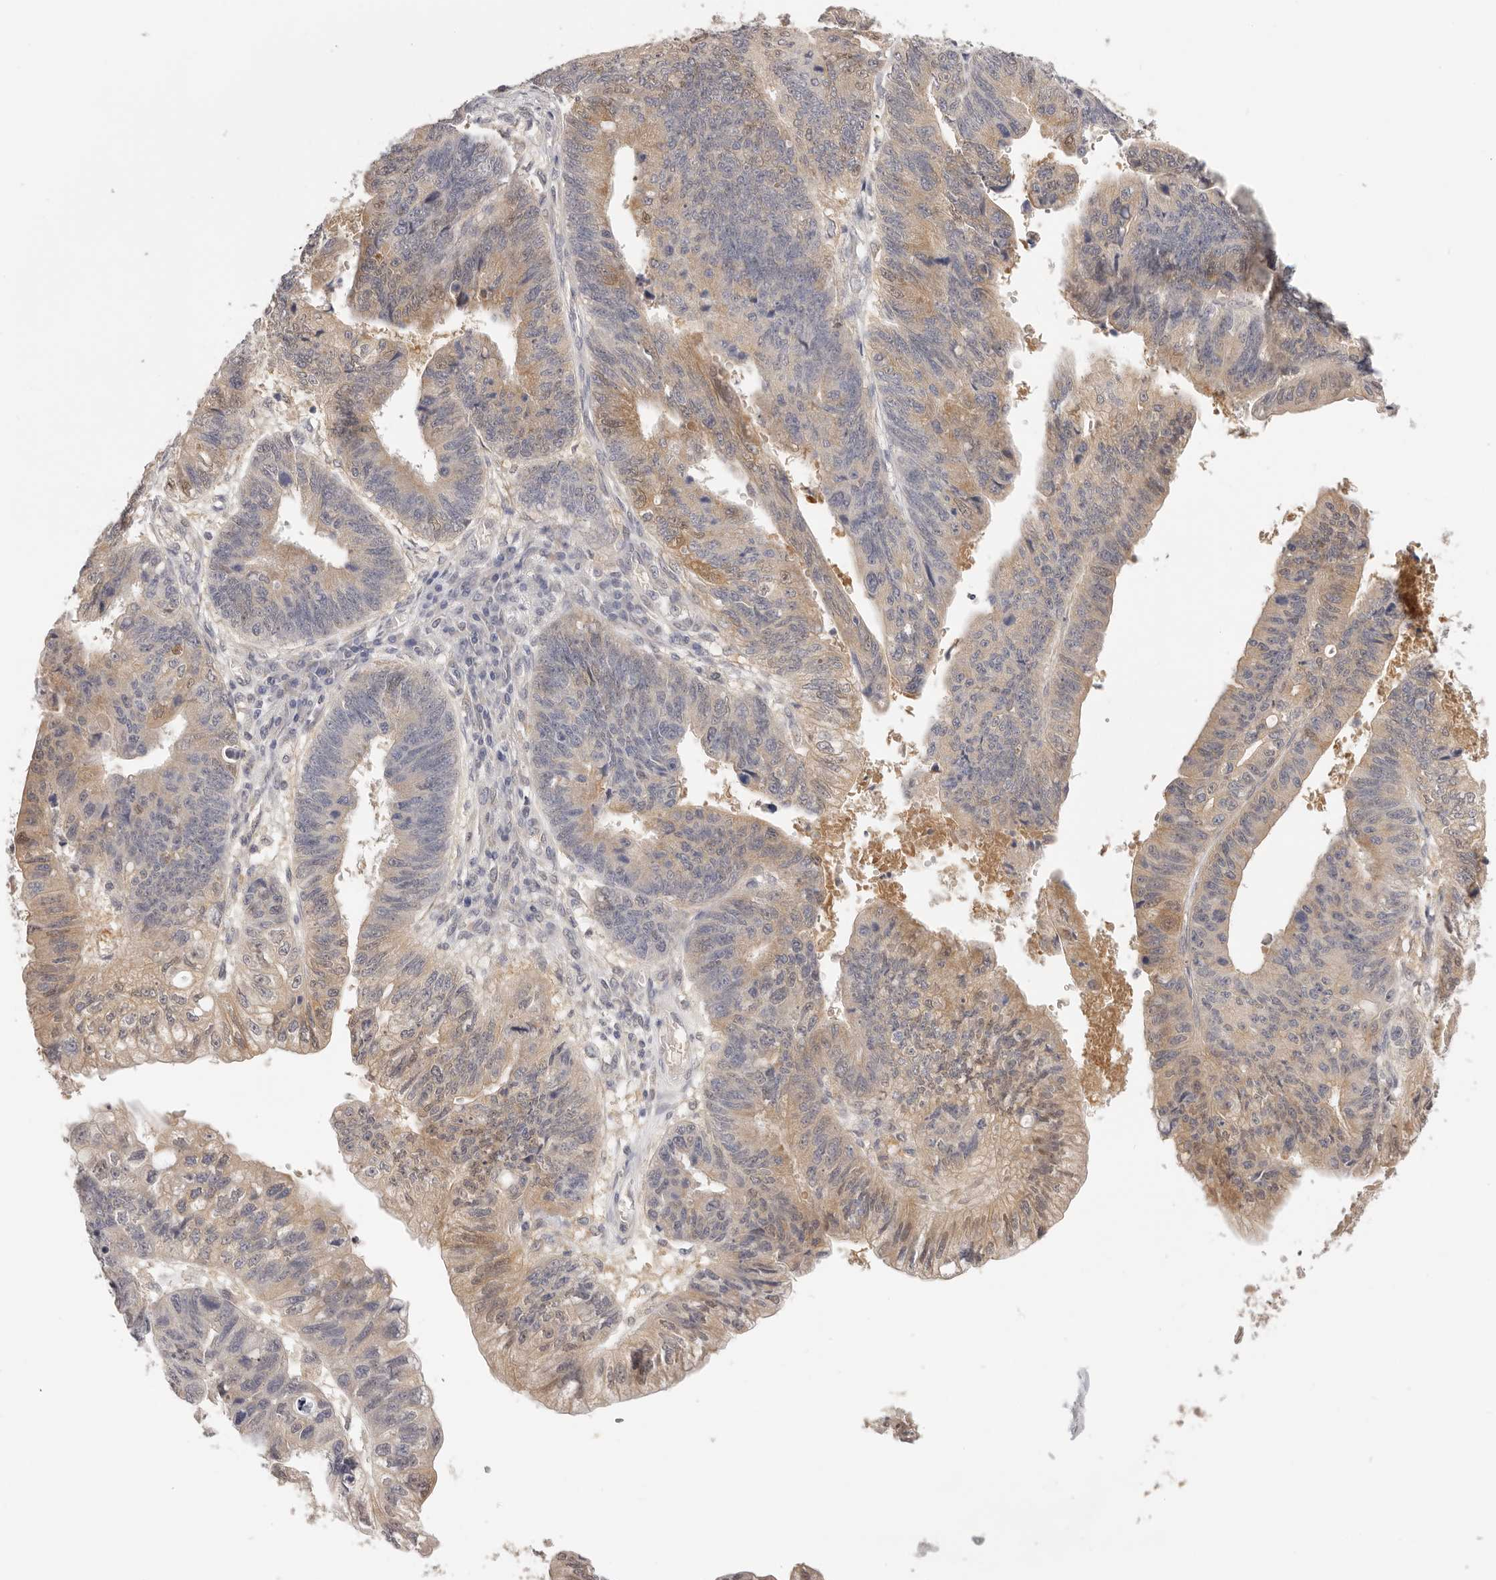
{"staining": {"intensity": "weak", "quantity": "25%-75%", "location": "cytoplasmic/membranous,nuclear"}, "tissue": "stomach cancer", "cell_type": "Tumor cells", "image_type": "cancer", "snomed": [{"axis": "morphology", "description": "Adenocarcinoma, NOS"}, {"axis": "topography", "description": "Stomach"}], "caption": "An image showing weak cytoplasmic/membranous and nuclear positivity in approximately 25%-75% of tumor cells in stomach adenocarcinoma, as visualized by brown immunohistochemical staining.", "gene": "GGPS1", "patient": {"sex": "male", "age": 59}}